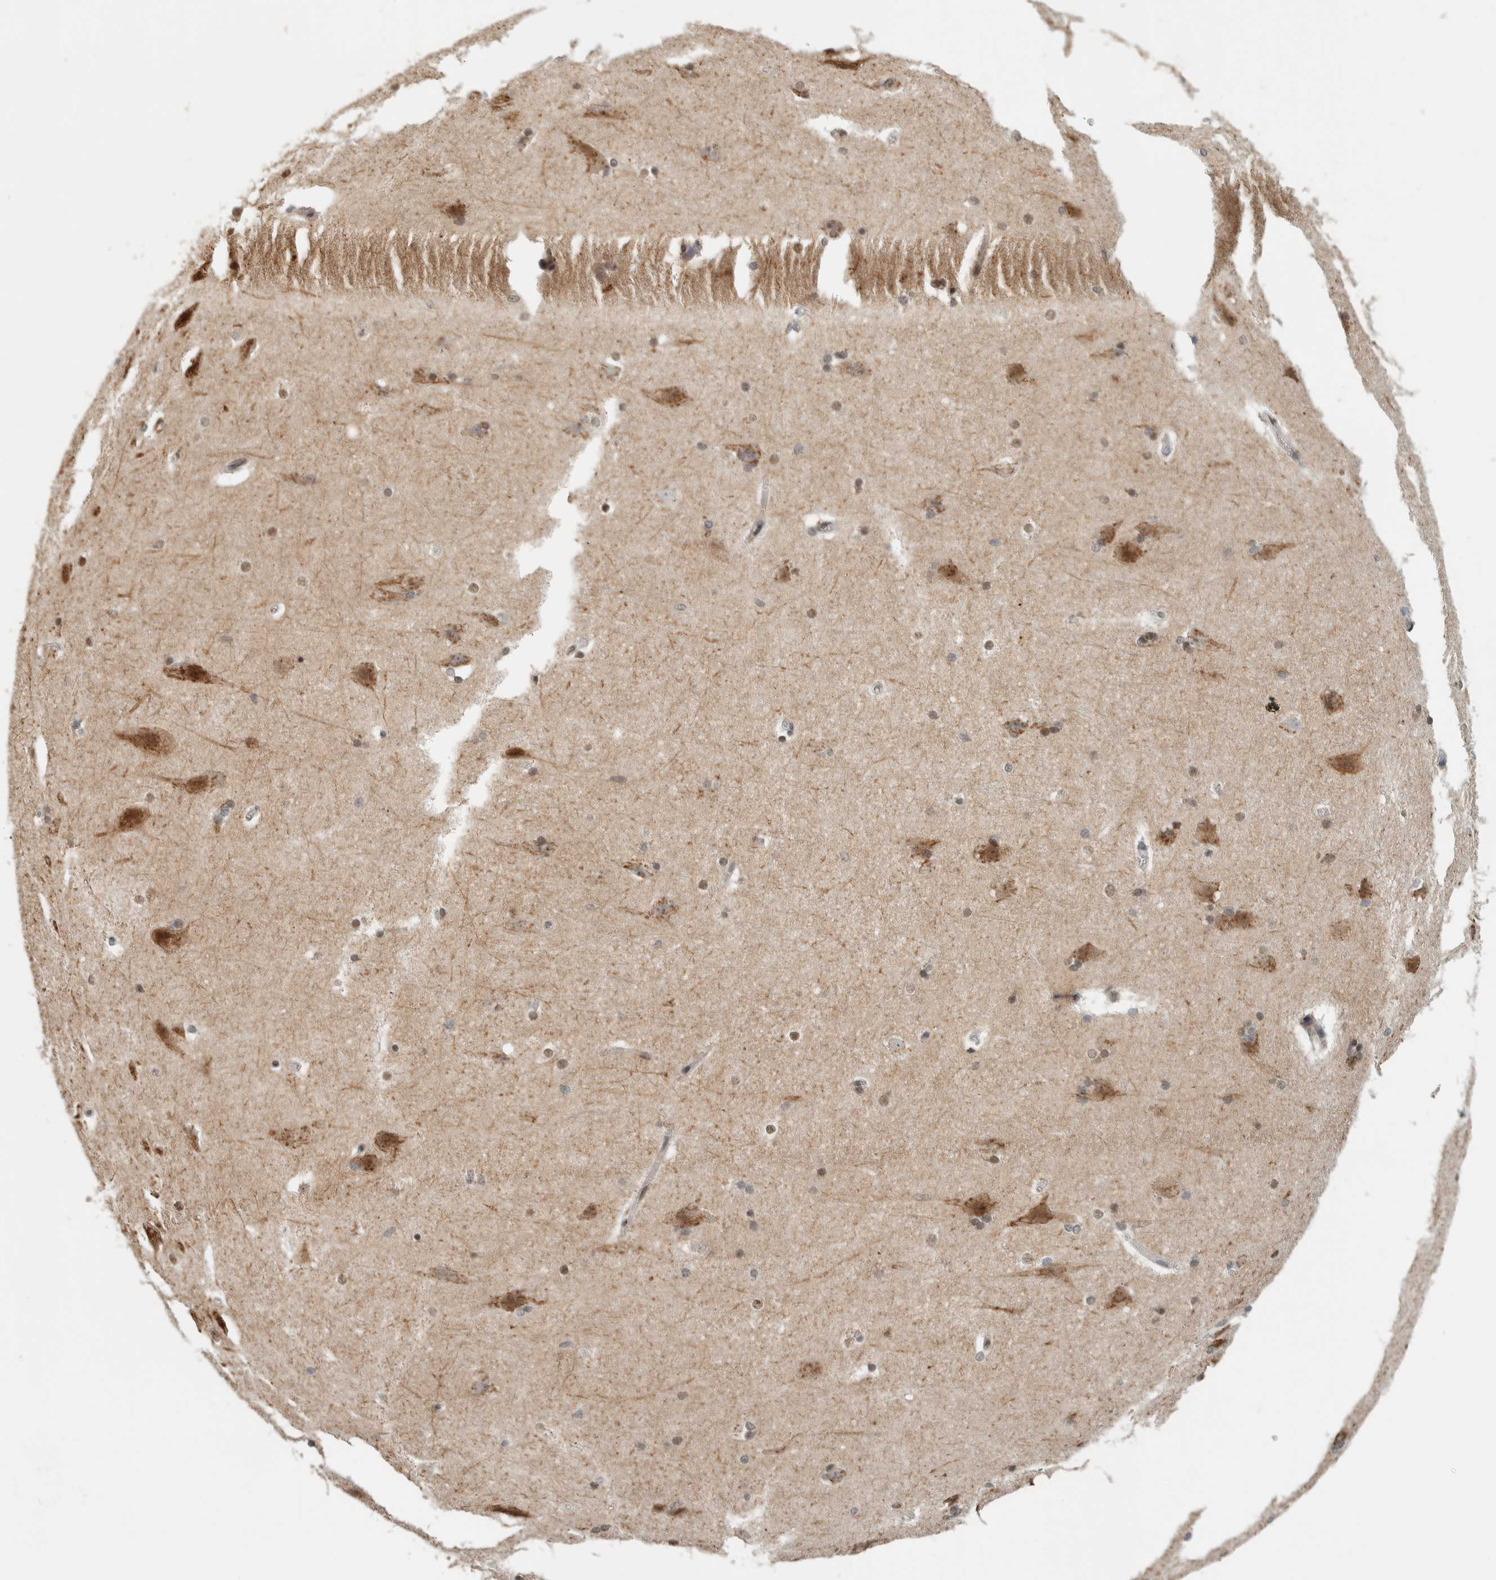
{"staining": {"intensity": "negative", "quantity": "none", "location": "none"}, "tissue": "cerebral cortex", "cell_type": "Endothelial cells", "image_type": "normal", "snomed": [{"axis": "morphology", "description": "Normal tissue, NOS"}, {"axis": "topography", "description": "Cerebral cortex"}, {"axis": "topography", "description": "Hippocampus"}], "caption": "An image of human cerebral cortex is negative for staining in endothelial cells. (Stains: DAB IHC with hematoxylin counter stain, Microscopy: brightfield microscopy at high magnification).", "gene": "ZMYND8", "patient": {"sex": "female", "age": 19}}